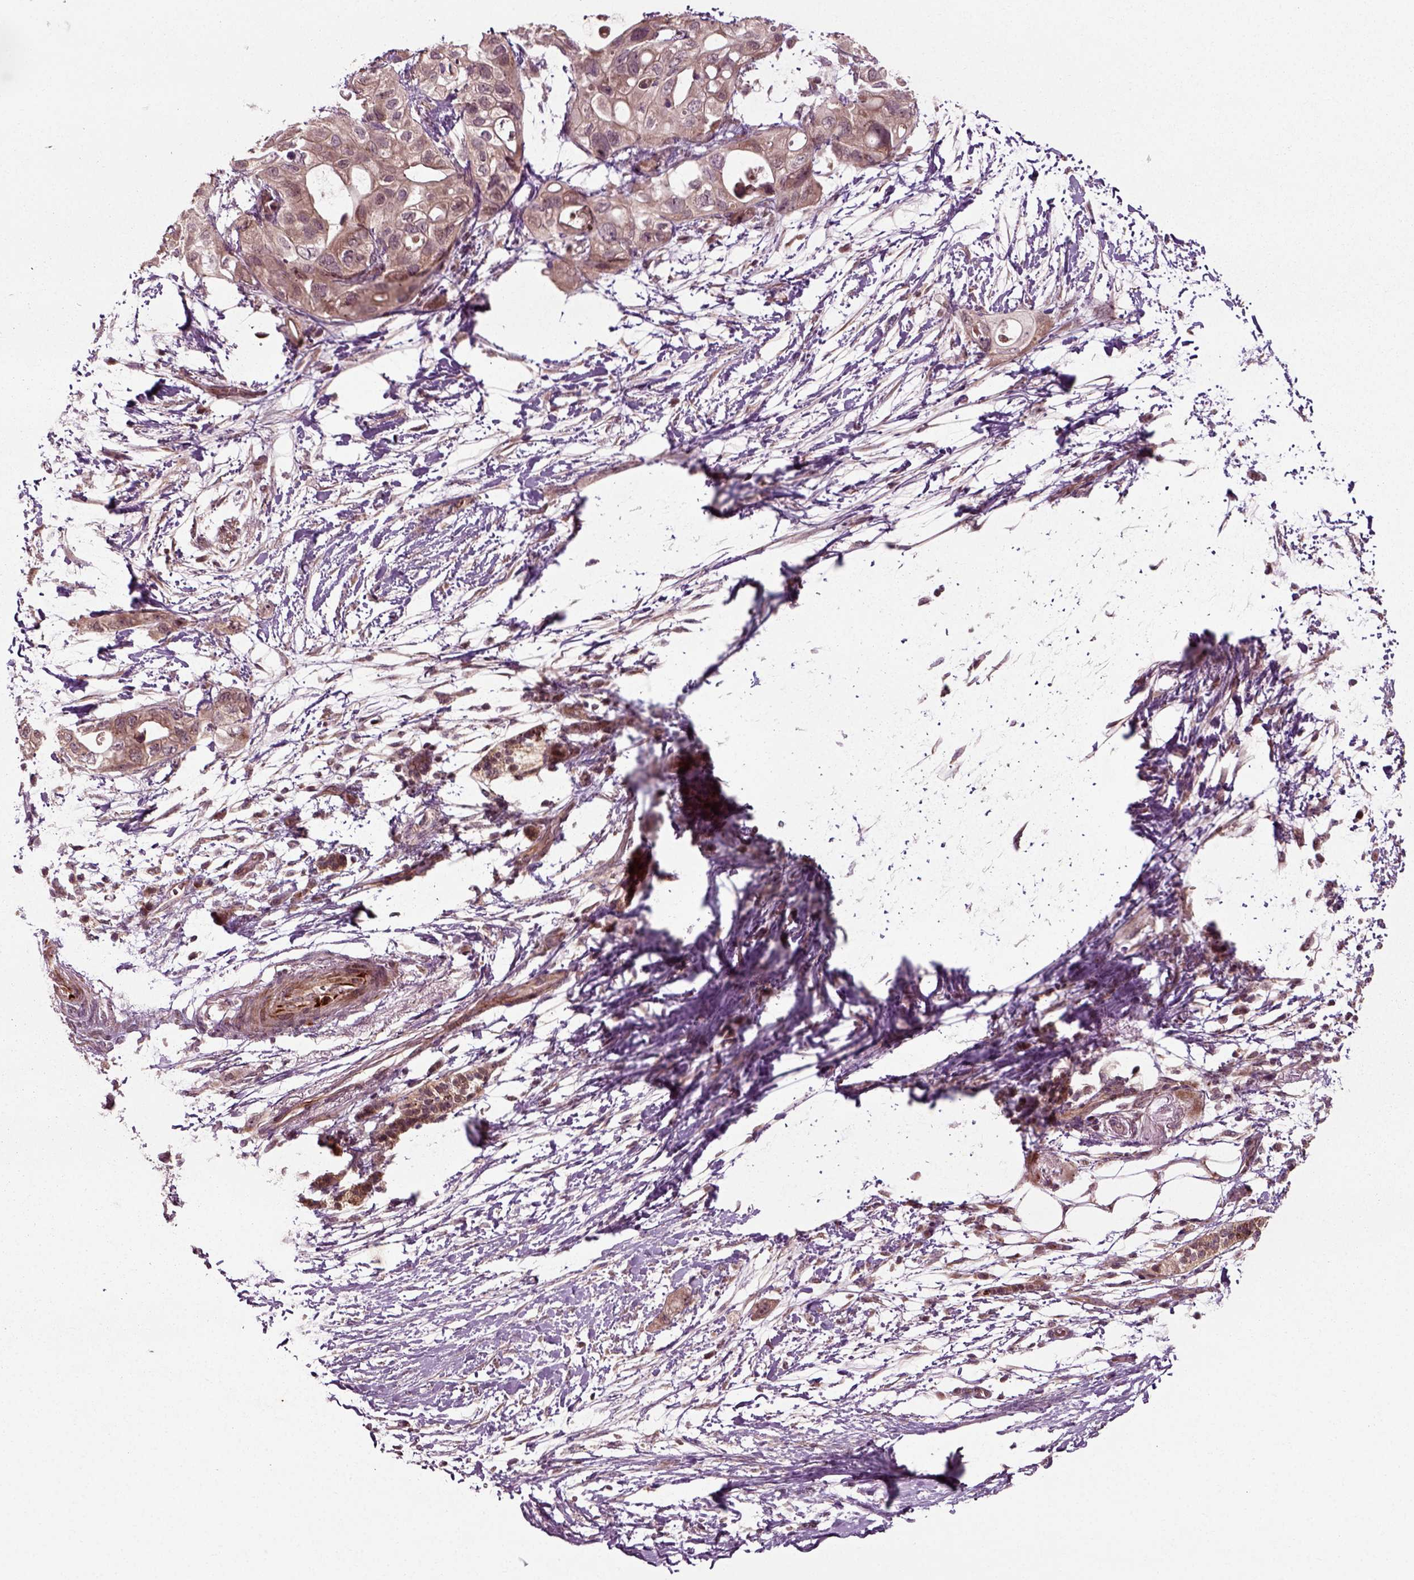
{"staining": {"intensity": "weak", "quantity": ">75%", "location": "cytoplasmic/membranous"}, "tissue": "pancreatic cancer", "cell_type": "Tumor cells", "image_type": "cancer", "snomed": [{"axis": "morphology", "description": "Adenocarcinoma, NOS"}, {"axis": "topography", "description": "Pancreas"}], "caption": "About >75% of tumor cells in adenocarcinoma (pancreatic) demonstrate weak cytoplasmic/membranous protein staining as visualized by brown immunohistochemical staining.", "gene": "PLCD3", "patient": {"sex": "female", "age": 72}}